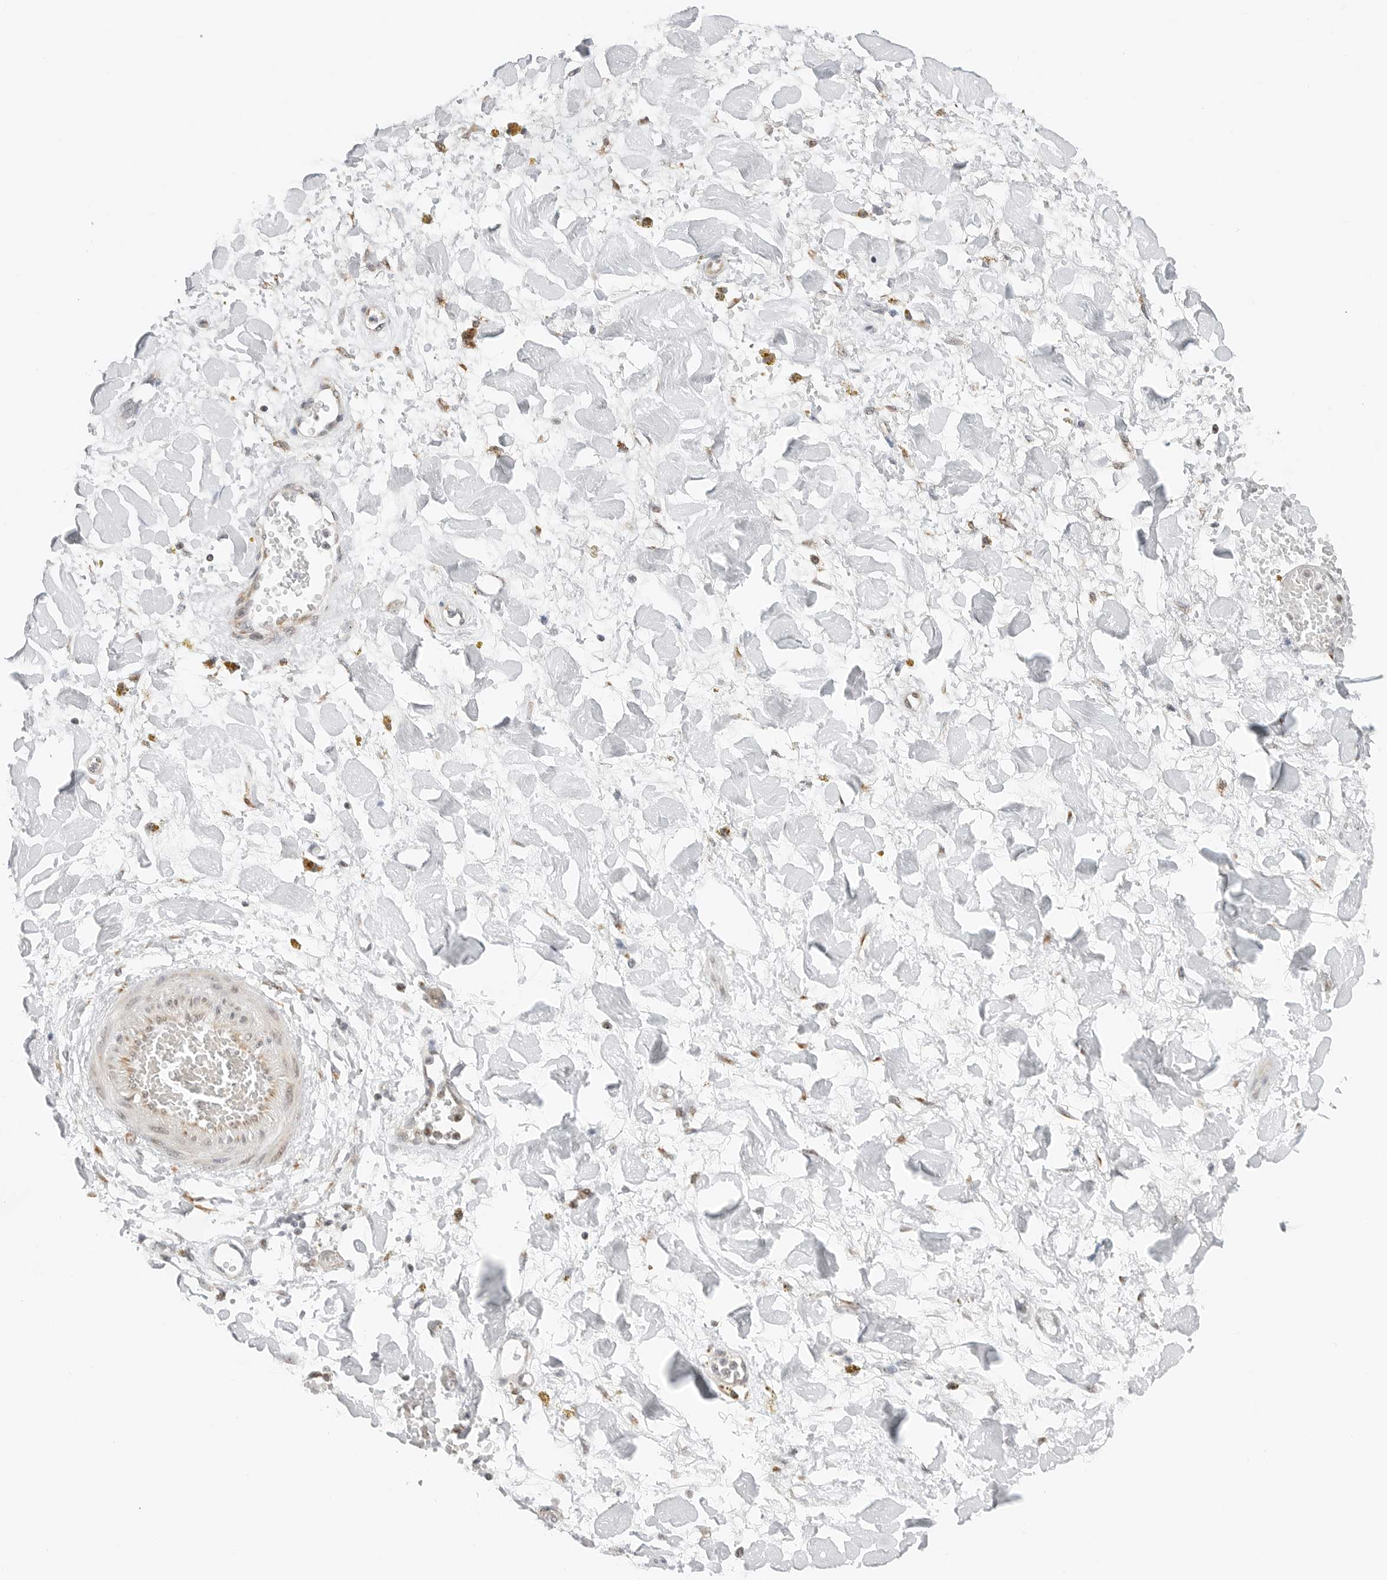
{"staining": {"intensity": "negative", "quantity": "none", "location": "none"}, "tissue": "adipose tissue", "cell_type": "Adipocytes", "image_type": "normal", "snomed": [{"axis": "morphology", "description": "Normal tissue, NOS"}, {"axis": "topography", "description": "Kidney"}, {"axis": "topography", "description": "Peripheral nerve tissue"}], "caption": "This is a photomicrograph of IHC staining of normal adipose tissue, which shows no expression in adipocytes.", "gene": "RIMKLA", "patient": {"sex": "male", "age": 7}}